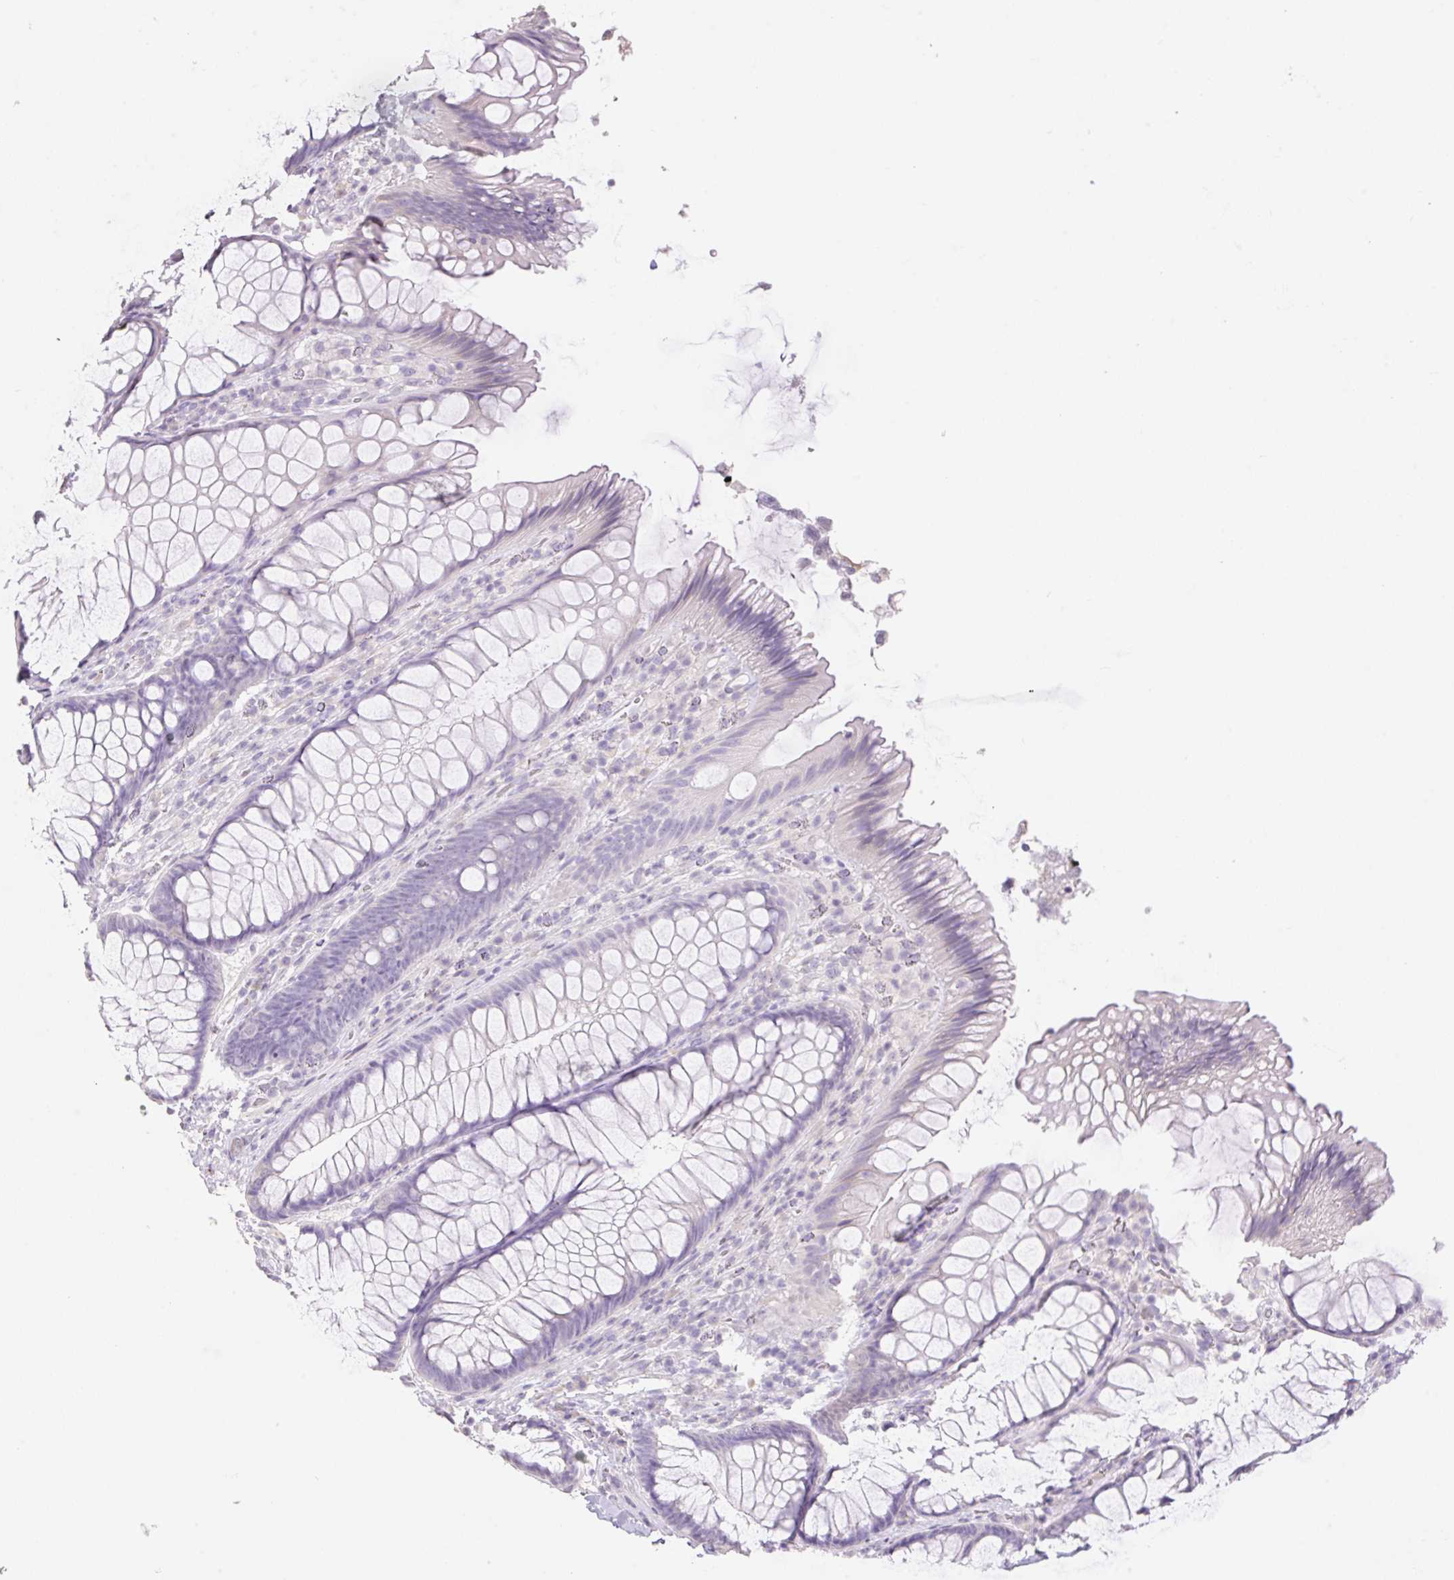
{"staining": {"intensity": "negative", "quantity": "none", "location": "none"}, "tissue": "rectum", "cell_type": "Glandular cells", "image_type": "normal", "snomed": [{"axis": "morphology", "description": "Normal tissue, NOS"}, {"axis": "topography", "description": "Rectum"}], "caption": "IHC of benign human rectum reveals no staining in glandular cells. (Stains: DAB immunohistochemistry (IHC) with hematoxylin counter stain, Microscopy: brightfield microscopy at high magnification).", "gene": "HCRTR2", "patient": {"sex": "male", "age": 53}}